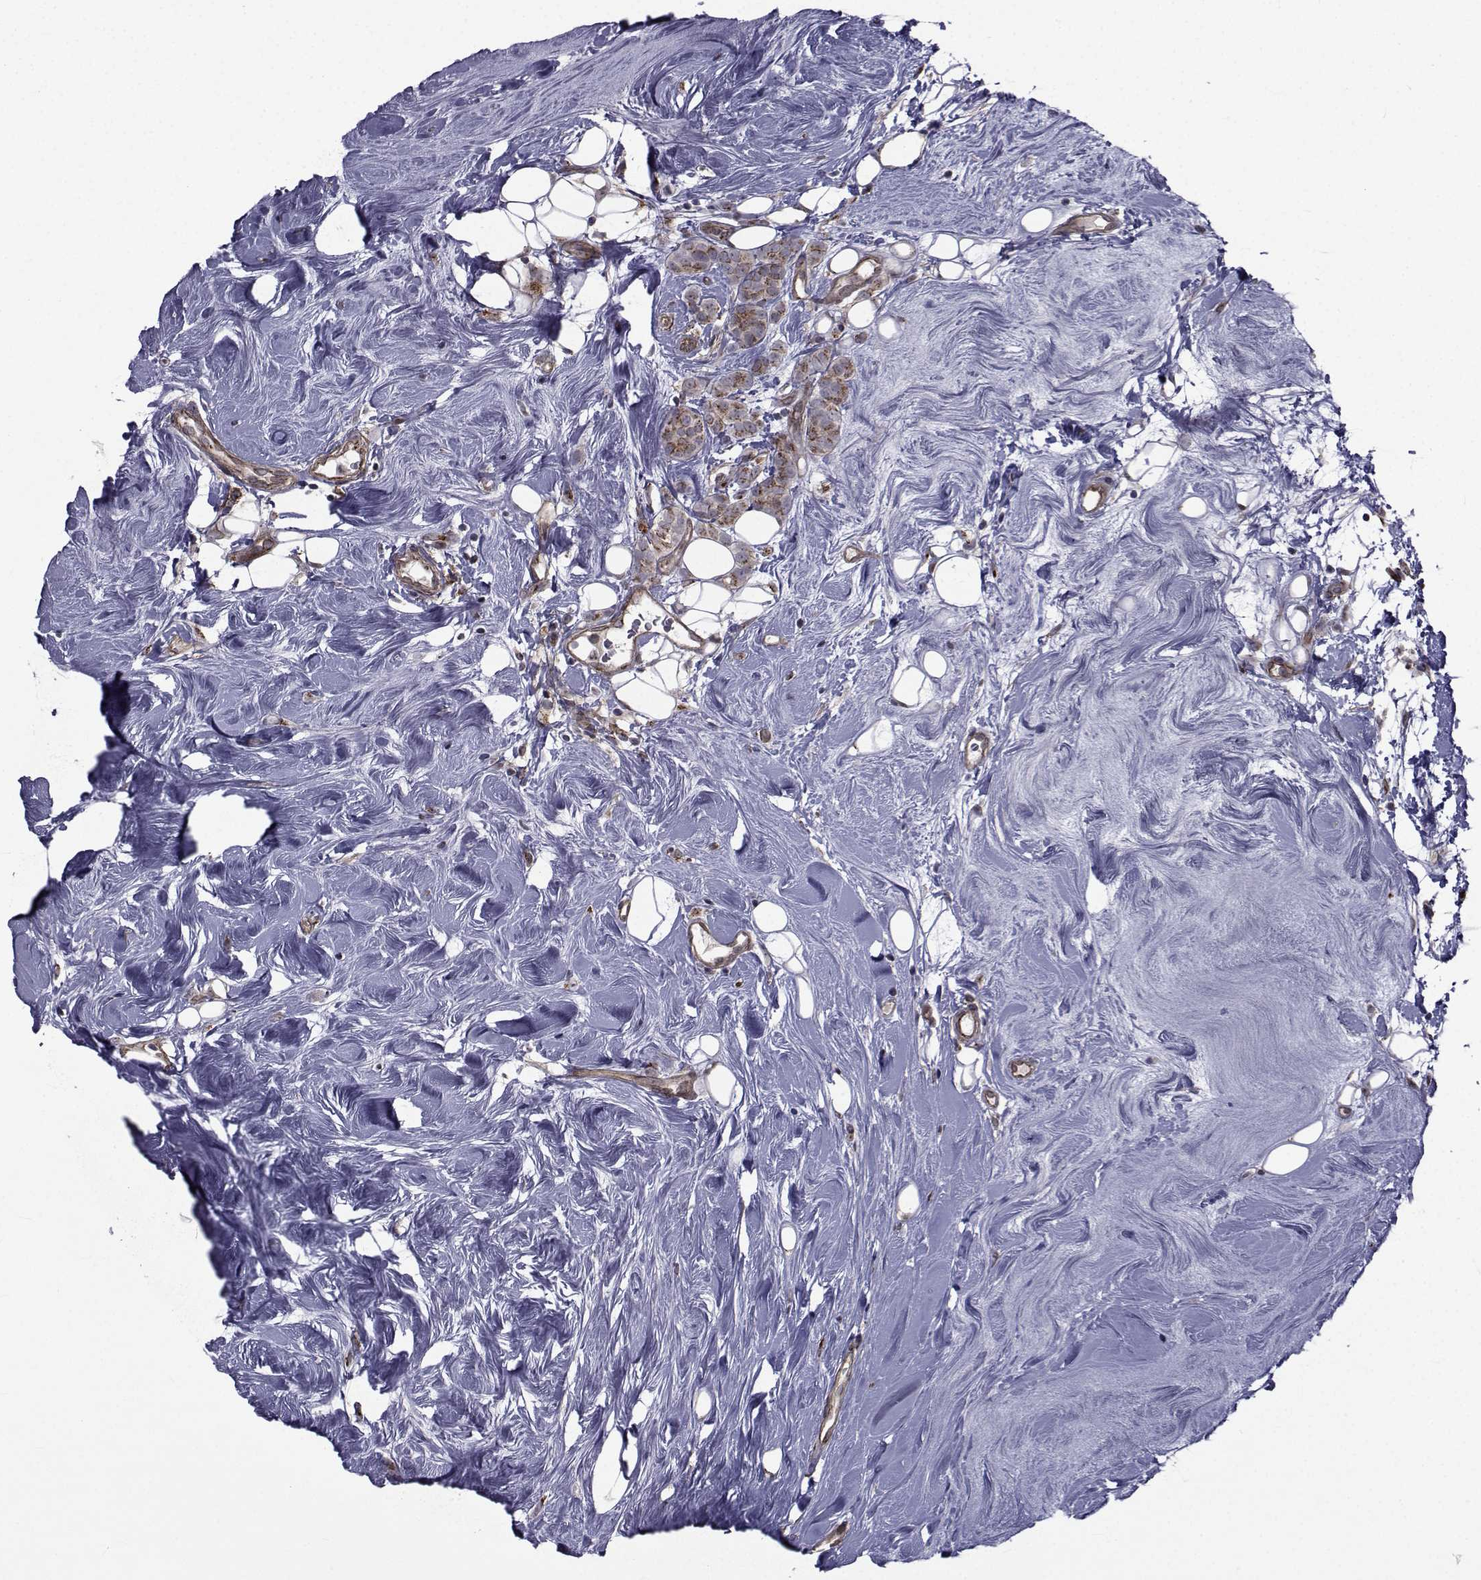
{"staining": {"intensity": "moderate", "quantity": "25%-75%", "location": "cytoplasmic/membranous"}, "tissue": "breast cancer", "cell_type": "Tumor cells", "image_type": "cancer", "snomed": [{"axis": "morphology", "description": "Lobular carcinoma"}, {"axis": "topography", "description": "Breast"}], "caption": "Lobular carcinoma (breast) was stained to show a protein in brown. There is medium levels of moderate cytoplasmic/membranous expression in approximately 25%-75% of tumor cells.", "gene": "ATP6V1C2", "patient": {"sex": "female", "age": 49}}